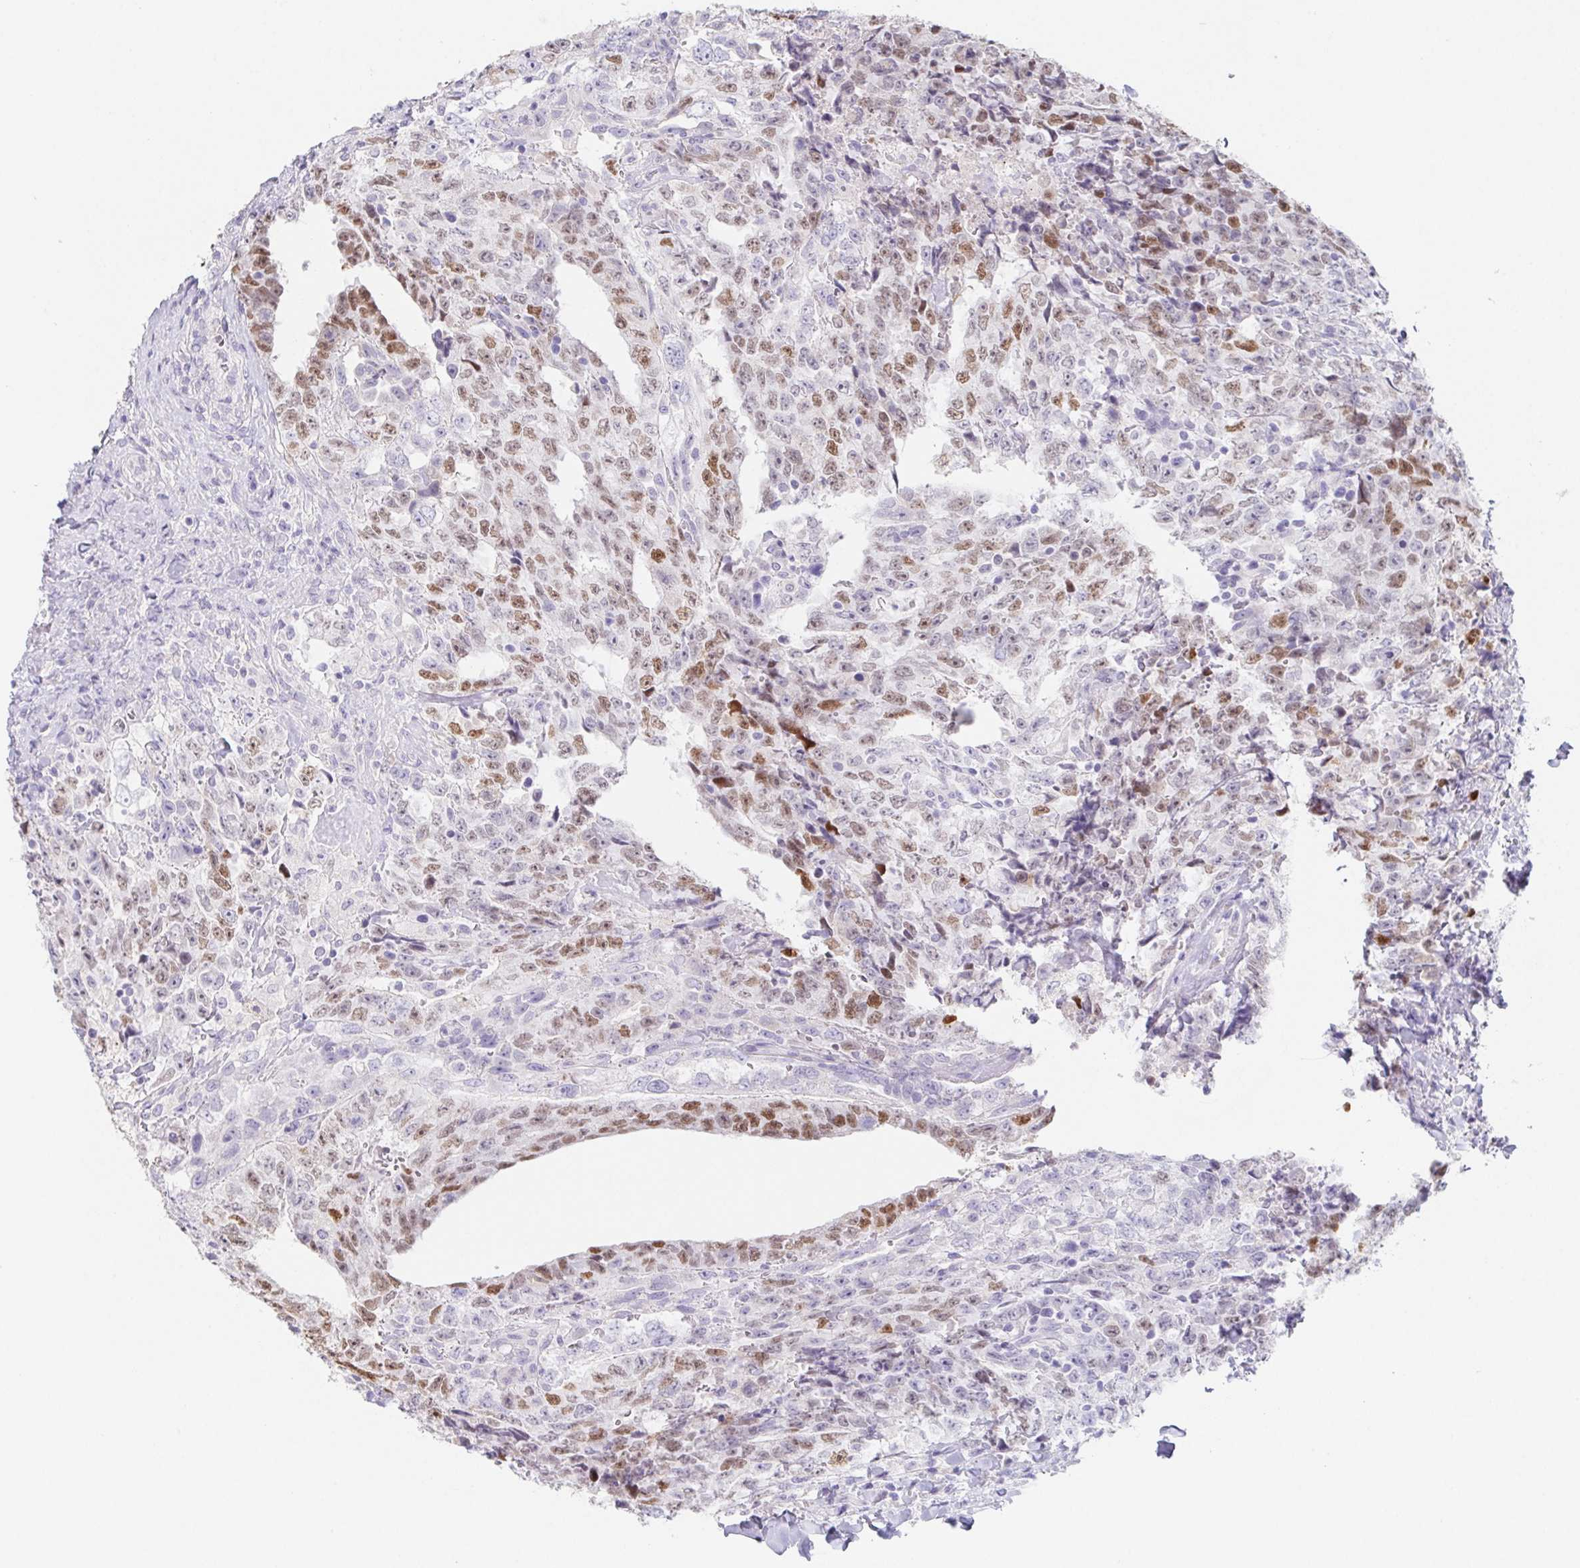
{"staining": {"intensity": "moderate", "quantity": "25%-75%", "location": "nuclear"}, "tissue": "testis cancer", "cell_type": "Tumor cells", "image_type": "cancer", "snomed": [{"axis": "morphology", "description": "Carcinoma, Embryonal, NOS"}, {"axis": "topography", "description": "Testis"}], "caption": "There is medium levels of moderate nuclear staining in tumor cells of embryonal carcinoma (testis), as demonstrated by immunohistochemical staining (brown color).", "gene": "HDGFL1", "patient": {"sex": "male", "age": 24}}